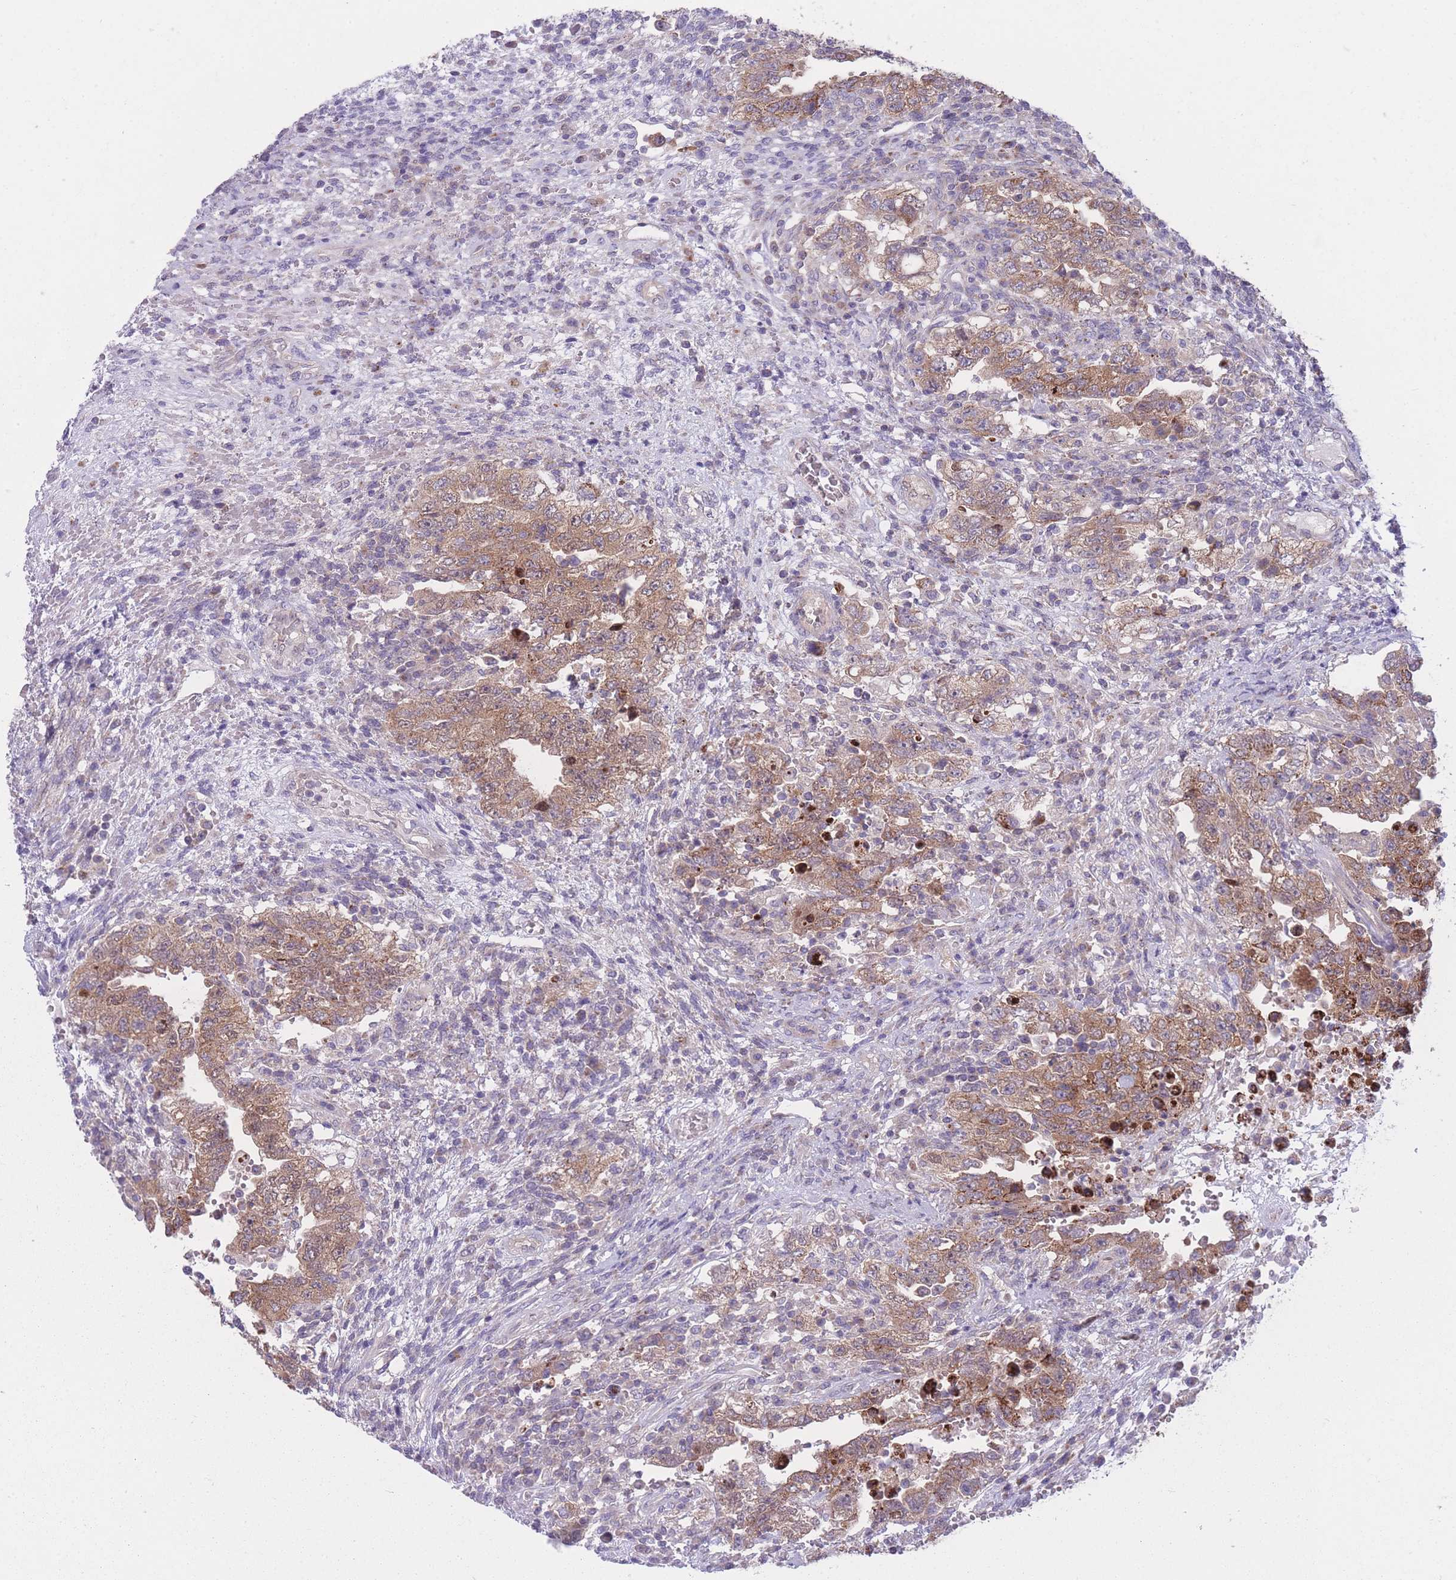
{"staining": {"intensity": "moderate", "quantity": ">75%", "location": "cytoplasmic/membranous"}, "tissue": "testis cancer", "cell_type": "Tumor cells", "image_type": "cancer", "snomed": [{"axis": "morphology", "description": "Carcinoma, Embryonal, NOS"}, {"axis": "topography", "description": "Testis"}], "caption": "The micrograph reveals a brown stain indicating the presence of a protein in the cytoplasmic/membranous of tumor cells in testis embryonal carcinoma.", "gene": "CCT6B", "patient": {"sex": "male", "age": 26}}